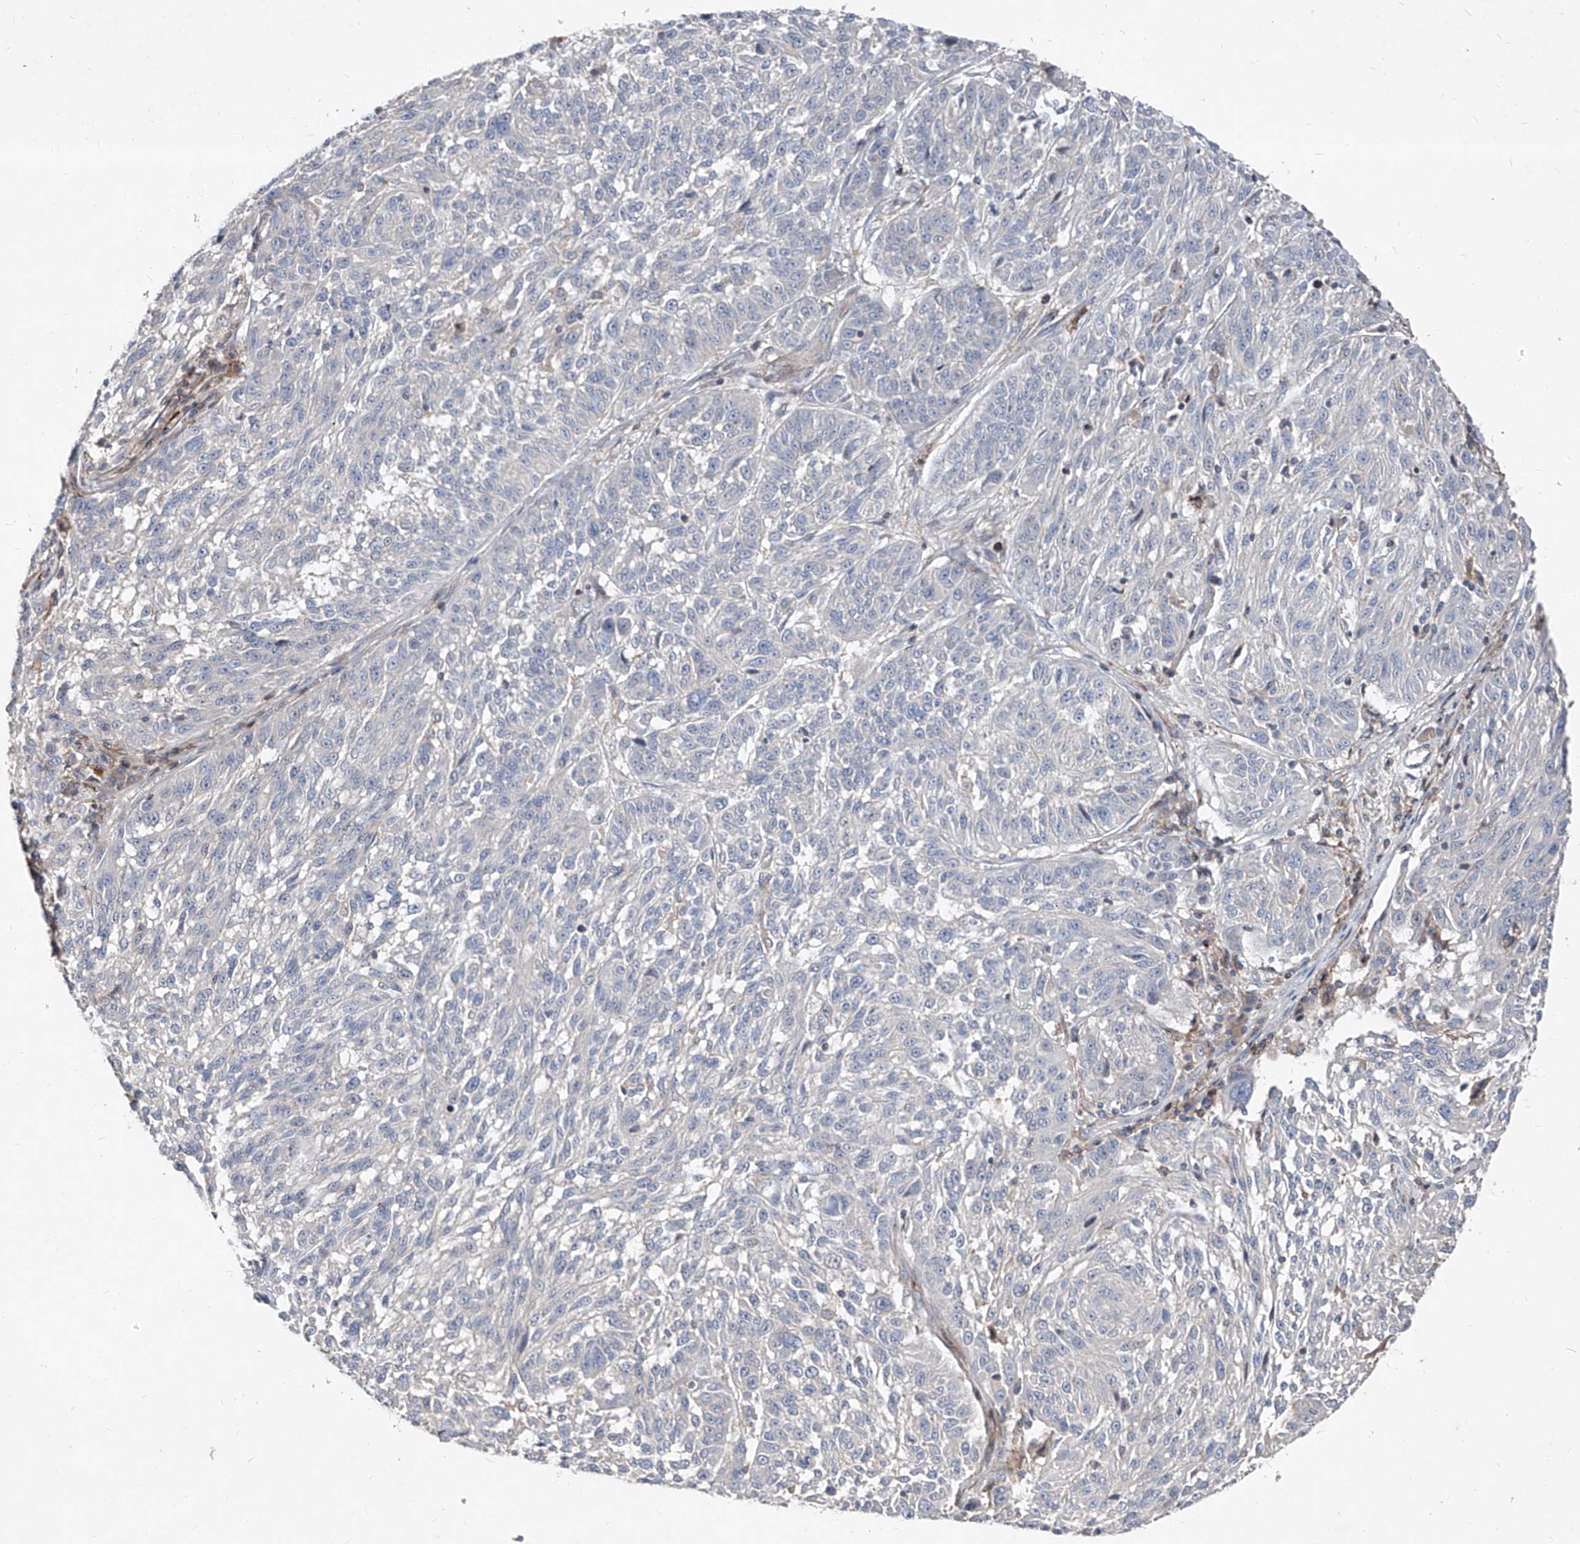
{"staining": {"intensity": "negative", "quantity": "none", "location": "none"}, "tissue": "melanoma", "cell_type": "Tumor cells", "image_type": "cancer", "snomed": [{"axis": "morphology", "description": "Malignant melanoma, NOS"}, {"axis": "topography", "description": "Skin"}], "caption": "There is no significant expression in tumor cells of melanoma.", "gene": "UFD1", "patient": {"sex": "male", "age": 53}}